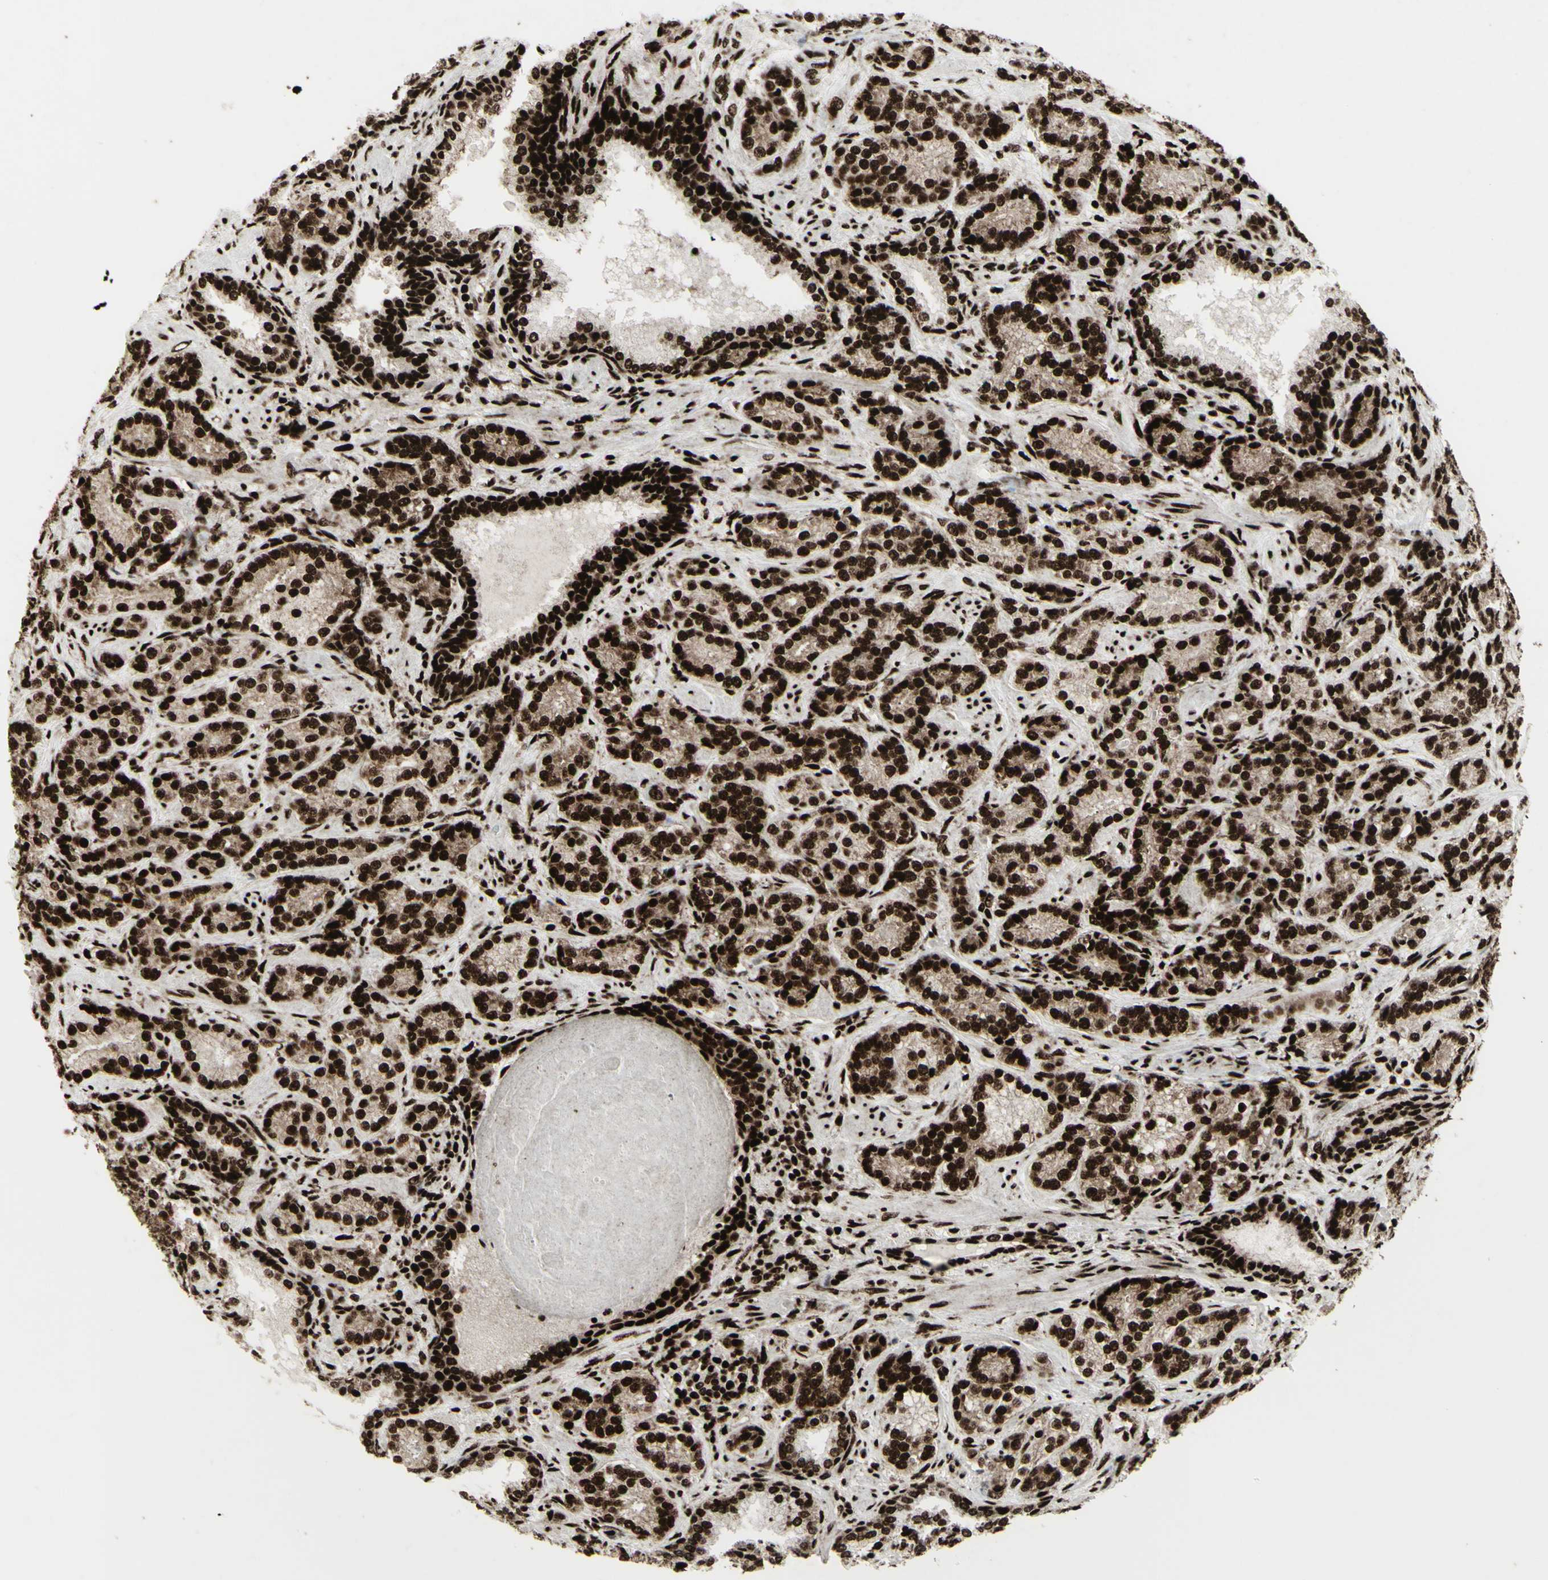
{"staining": {"intensity": "strong", "quantity": ">75%", "location": "nuclear"}, "tissue": "prostate cancer", "cell_type": "Tumor cells", "image_type": "cancer", "snomed": [{"axis": "morphology", "description": "Adenocarcinoma, High grade"}, {"axis": "topography", "description": "Prostate"}], "caption": "Brown immunohistochemical staining in human prostate cancer (high-grade adenocarcinoma) displays strong nuclear staining in approximately >75% of tumor cells.", "gene": "U2AF2", "patient": {"sex": "male", "age": 61}}